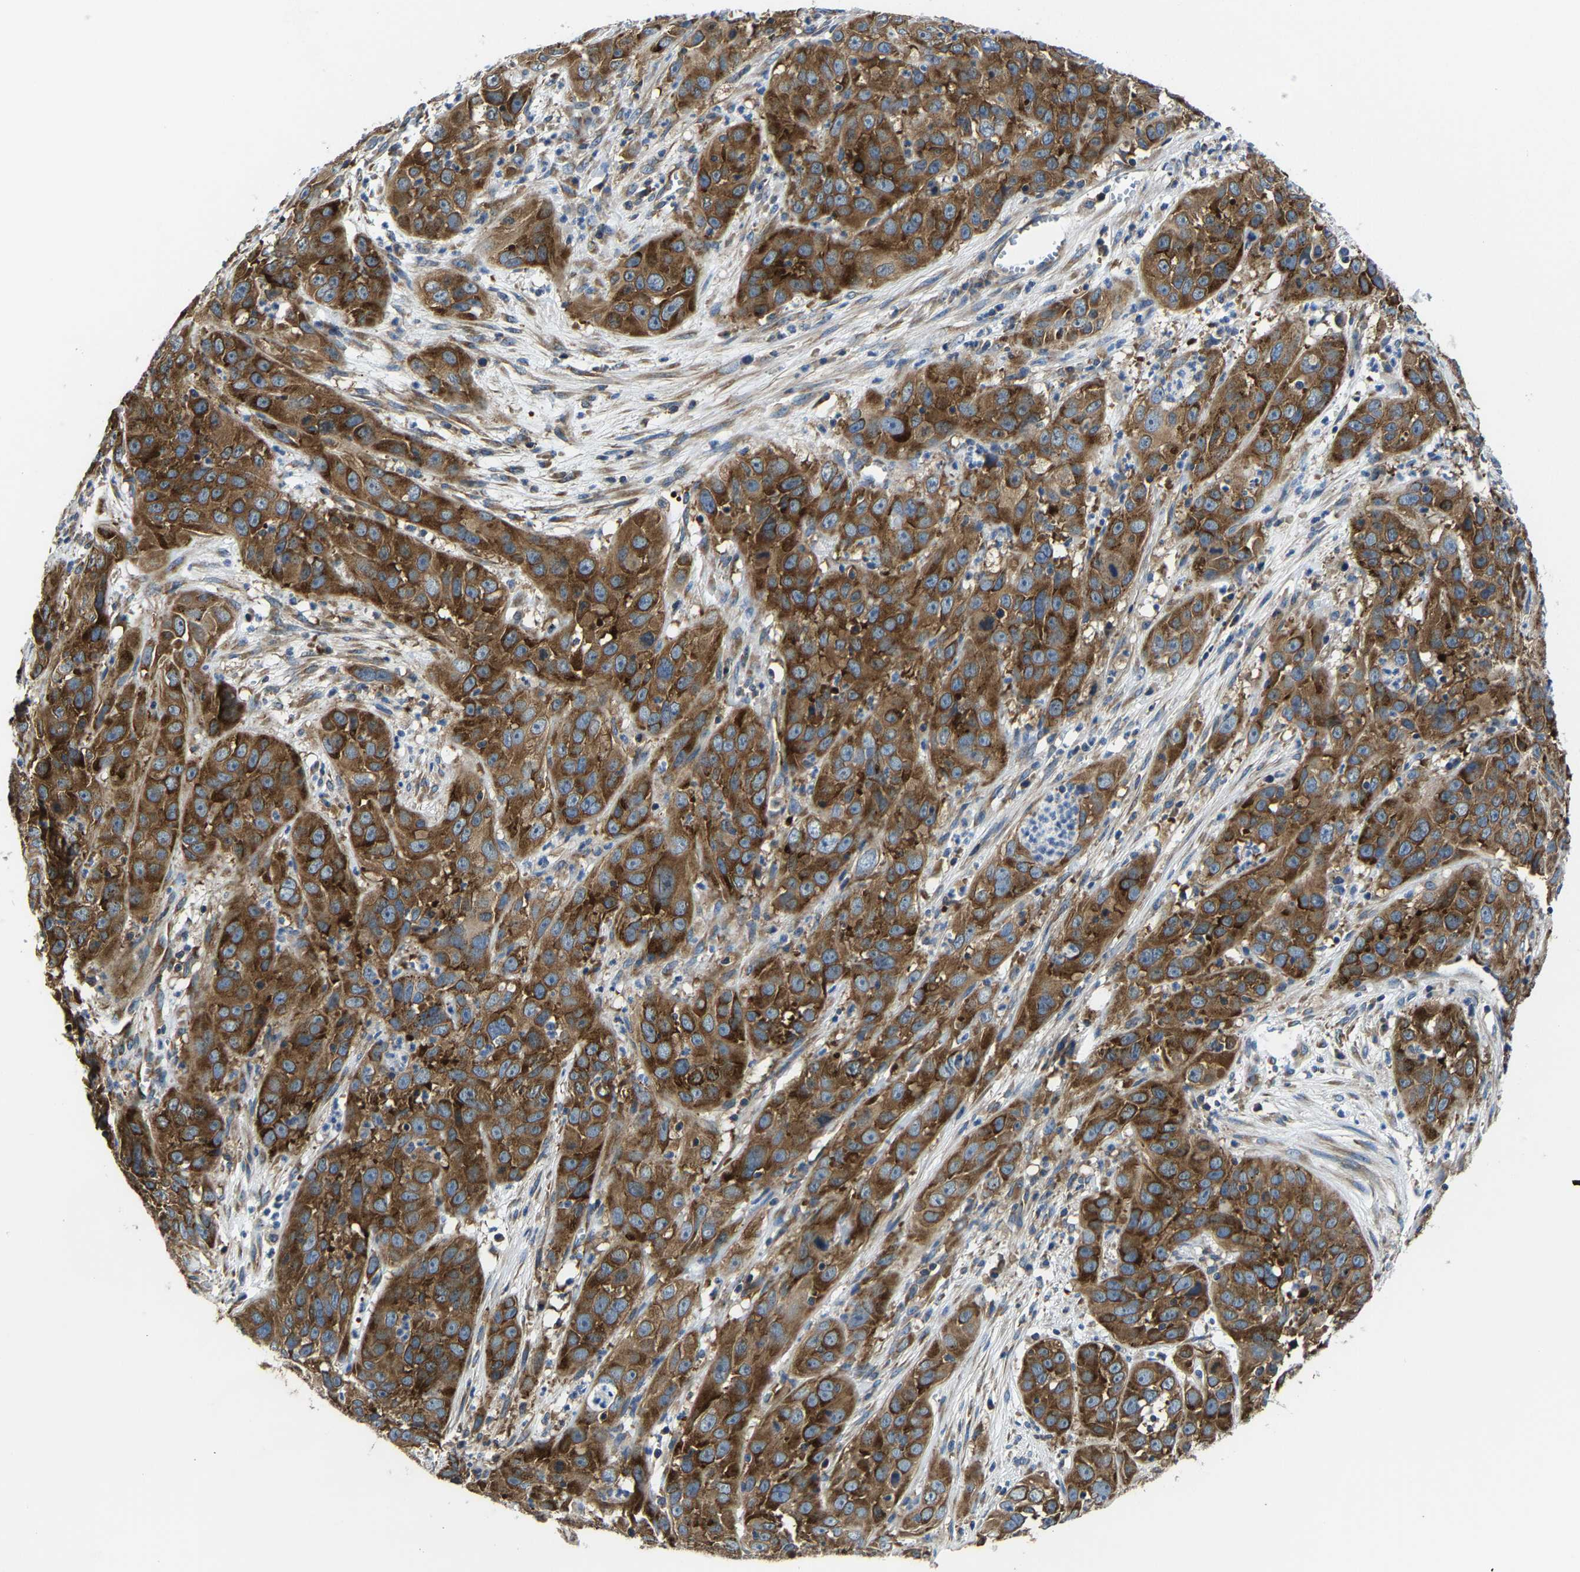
{"staining": {"intensity": "strong", "quantity": ">75%", "location": "cytoplasmic/membranous"}, "tissue": "cervical cancer", "cell_type": "Tumor cells", "image_type": "cancer", "snomed": [{"axis": "morphology", "description": "Squamous cell carcinoma, NOS"}, {"axis": "topography", "description": "Cervix"}], "caption": "Strong cytoplasmic/membranous expression is appreciated in about >75% of tumor cells in cervical cancer.", "gene": "G3BP2", "patient": {"sex": "female", "age": 32}}